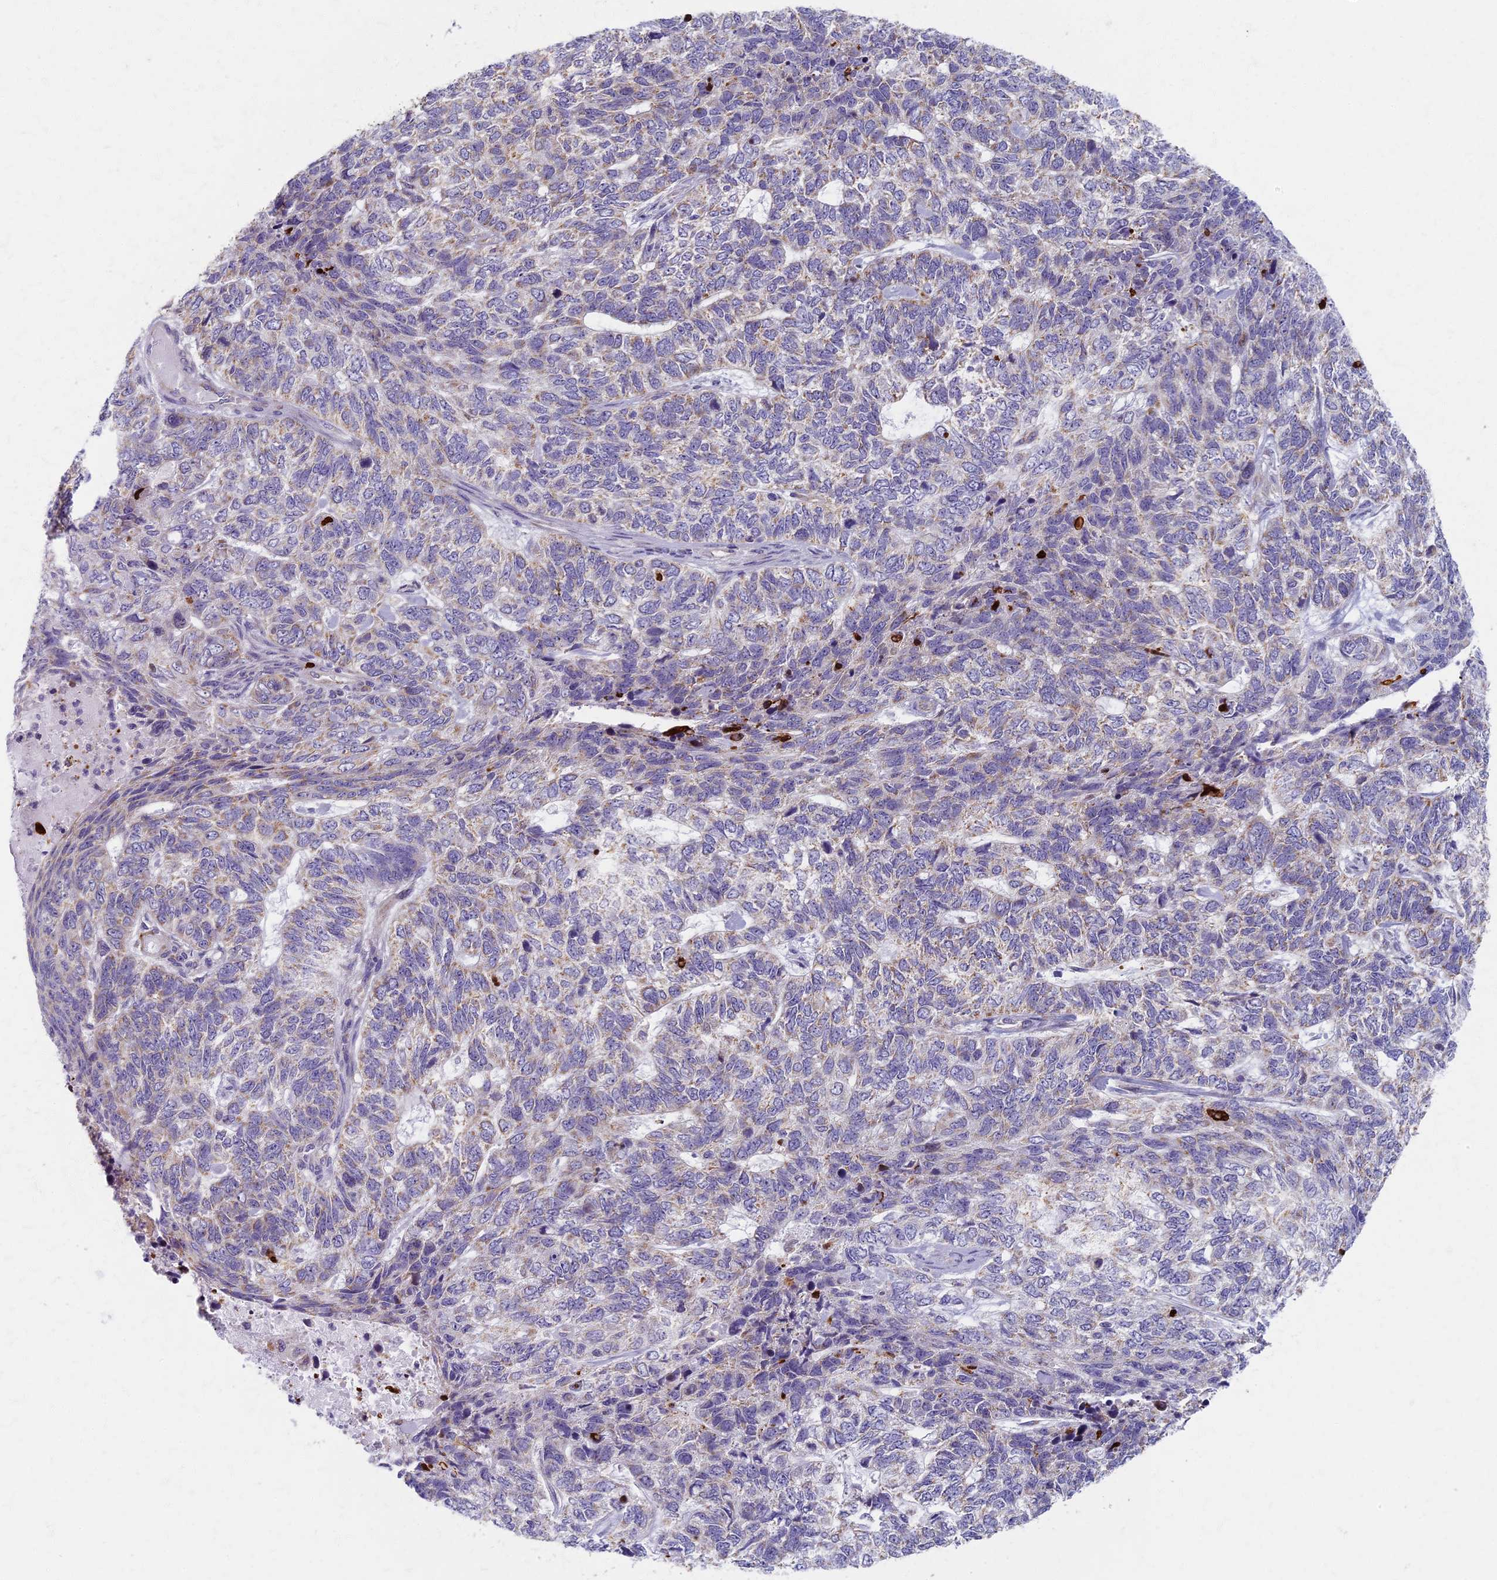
{"staining": {"intensity": "weak", "quantity": "25%-75%", "location": "cytoplasmic/membranous"}, "tissue": "skin cancer", "cell_type": "Tumor cells", "image_type": "cancer", "snomed": [{"axis": "morphology", "description": "Basal cell carcinoma"}, {"axis": "topography", "description": "Skin"}], "caption": "Skin basal cell carcinoma was stained to show a protein in brown. There is low levels of weak cytoplasmic/membranous positivity in about 25%-75% of tumor cells.", "gene": "MRPS25", "patient": {"sex": "female", "age": 65}}